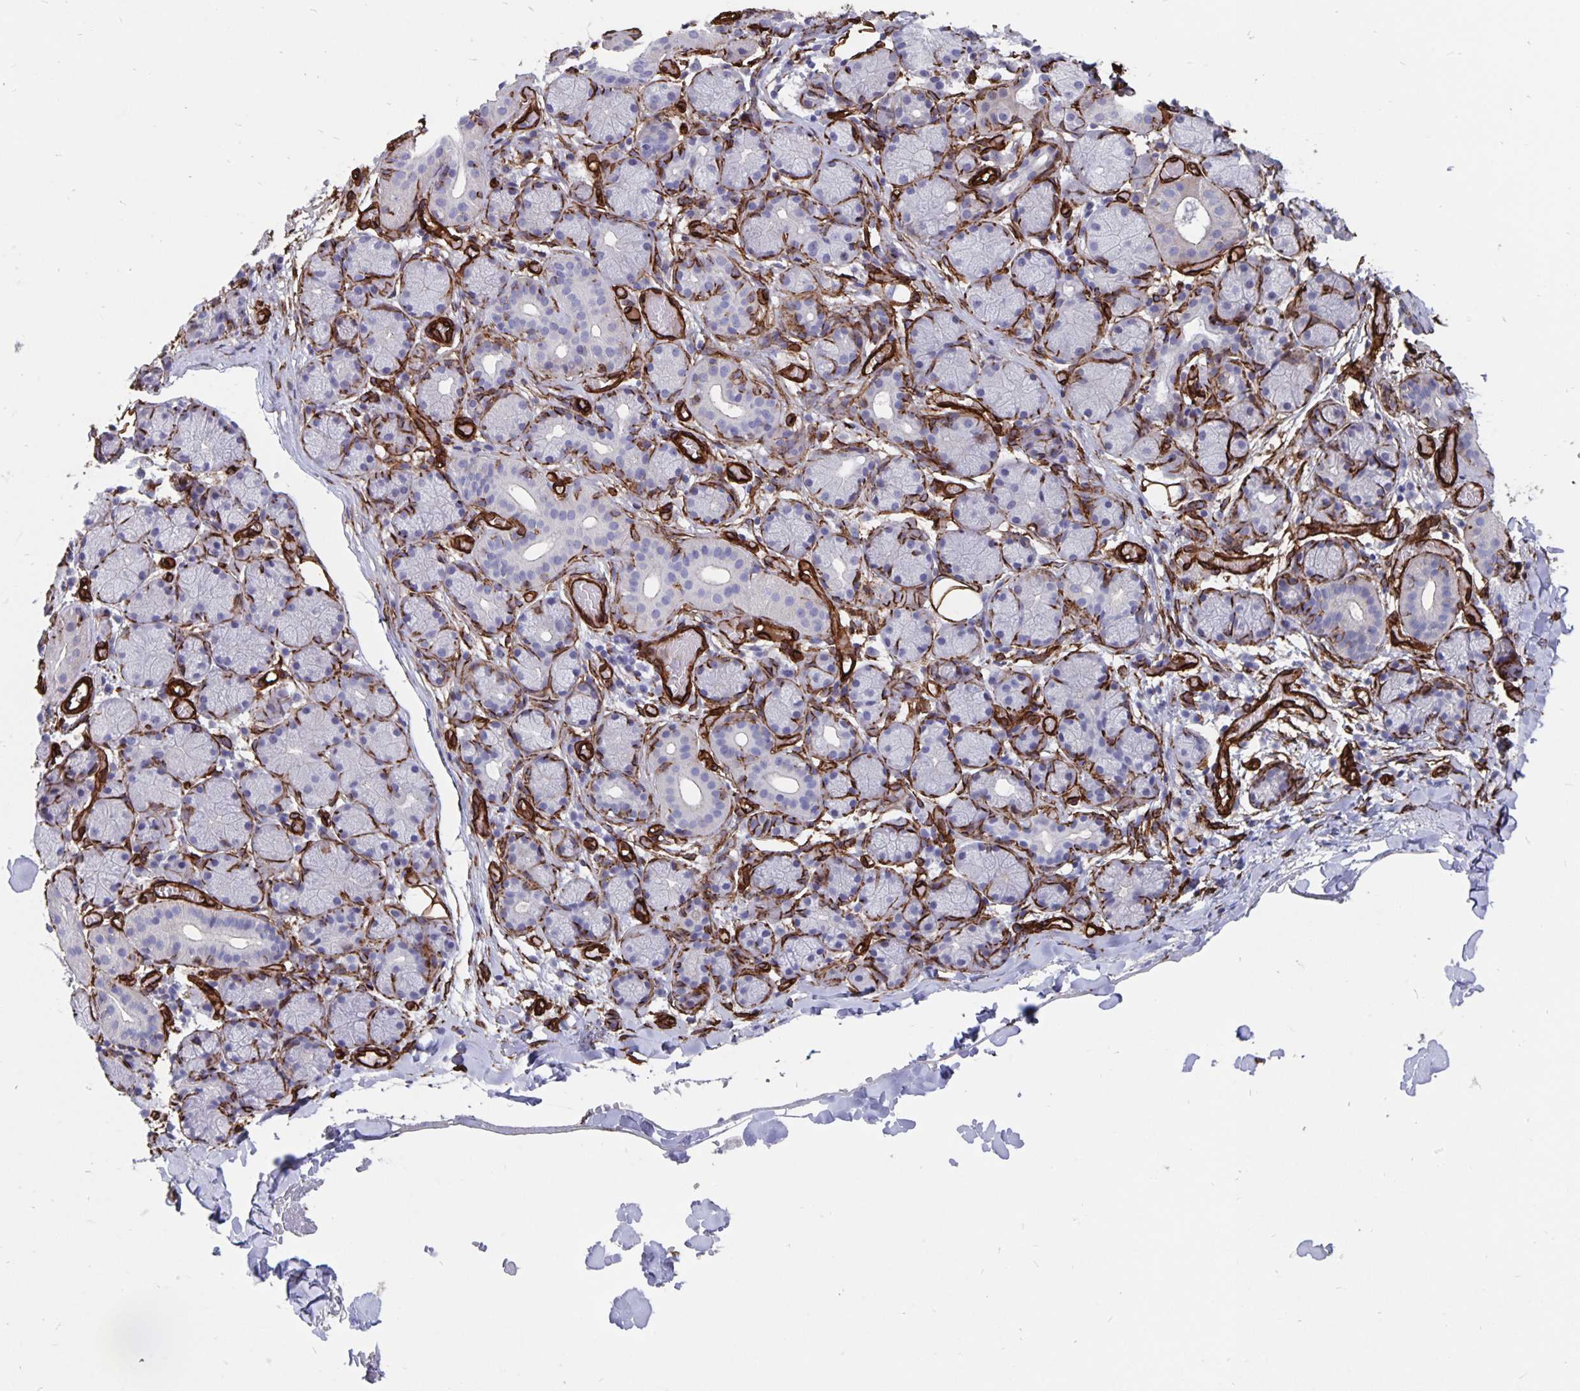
{"staining": {"intensity": "negative", "quantity": "none", "location": "none"}, "tissue": "salivary gland", "cell_type": "Glandular cells", "image_type": "normal", "snomed": [{"axis": "morphology", "description": "Normal tissue, NOS"}, {"axis": "topography", "description": "Salivary gland"}], "caption": "Immunohistochemistry (IHC) histopathology image of unremarkable salivary gland: human salivary gland stained with DAB (3,3'-diaminobenzidine) reveals no significant protein expression in glandular cells. Brightfield microscopy of immunohistochemistry stained with DAB (brown) and hematoxylin (blue), captured at high magnification.", "gene": "DCHS2", "patient": {"sex": "female", "age": 24}}